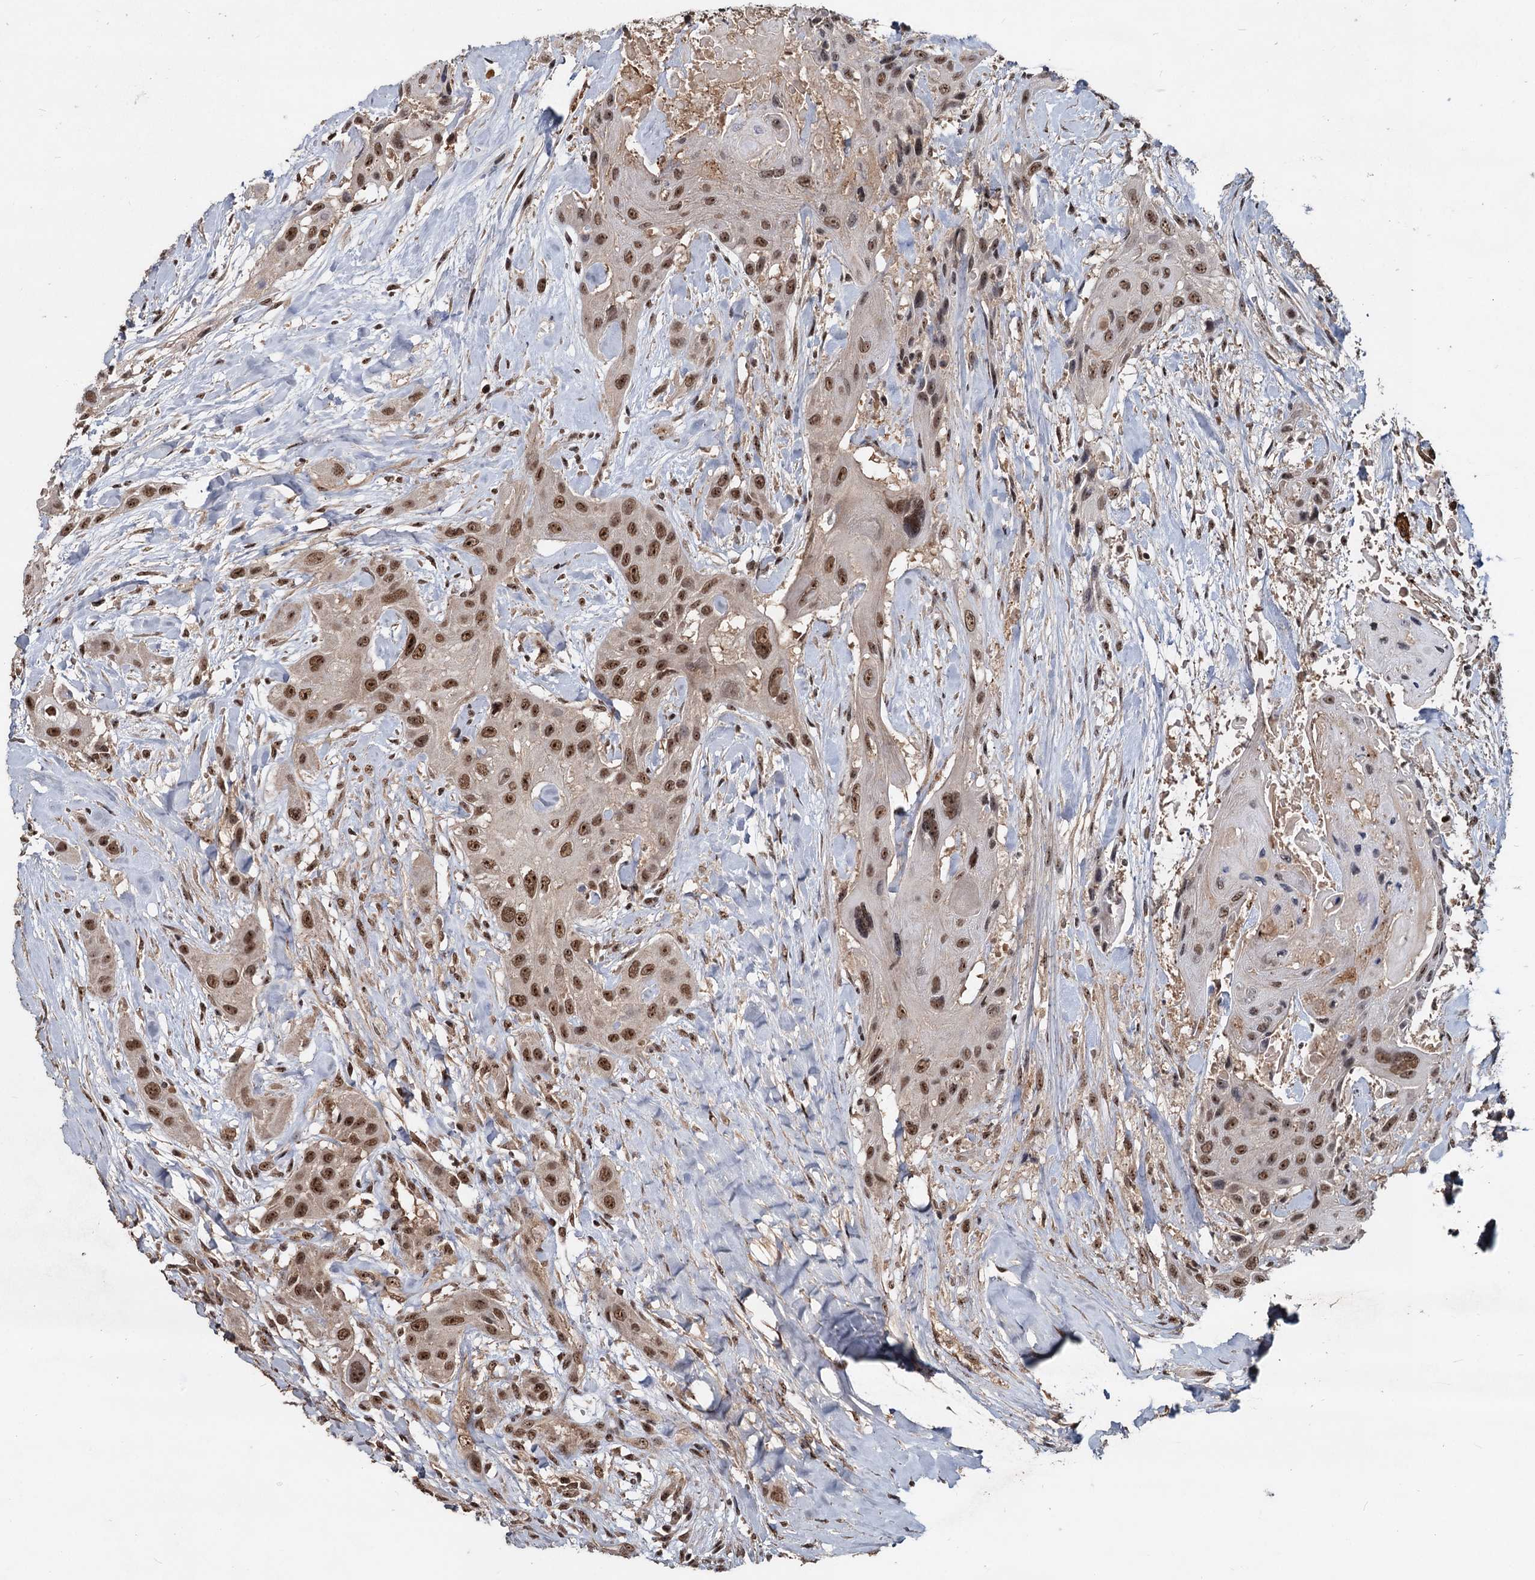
{"staining": {"intensity": "moderate", "quantity": ">75%", "location": "nuclear"}, "tissue": "head and neck cancer", "cell_type": "Tumor cells", "image_type": "cancer", "snomed": [{"axis": "morphology", "description": "Squamous cell carcinoma, NOS"}, {"axis": "topography", "description": "Head-Neck"}], "caption": "A high-resolution micrograph shows immunohistochemistry (IHC) staining of head and neck cancer (squamous cell carcinoma), which demonstrates moderate nuclear positivity in approximately >75% of tumor cells. The staining is performed using DAB (3,3'-diaminobenzidine) brown chromogen to label protein expression. The nuclei are counter-stained blue using hematoxylin.", "gene": "FAM216B", "patient": {"sex": "male", "age": 81}}